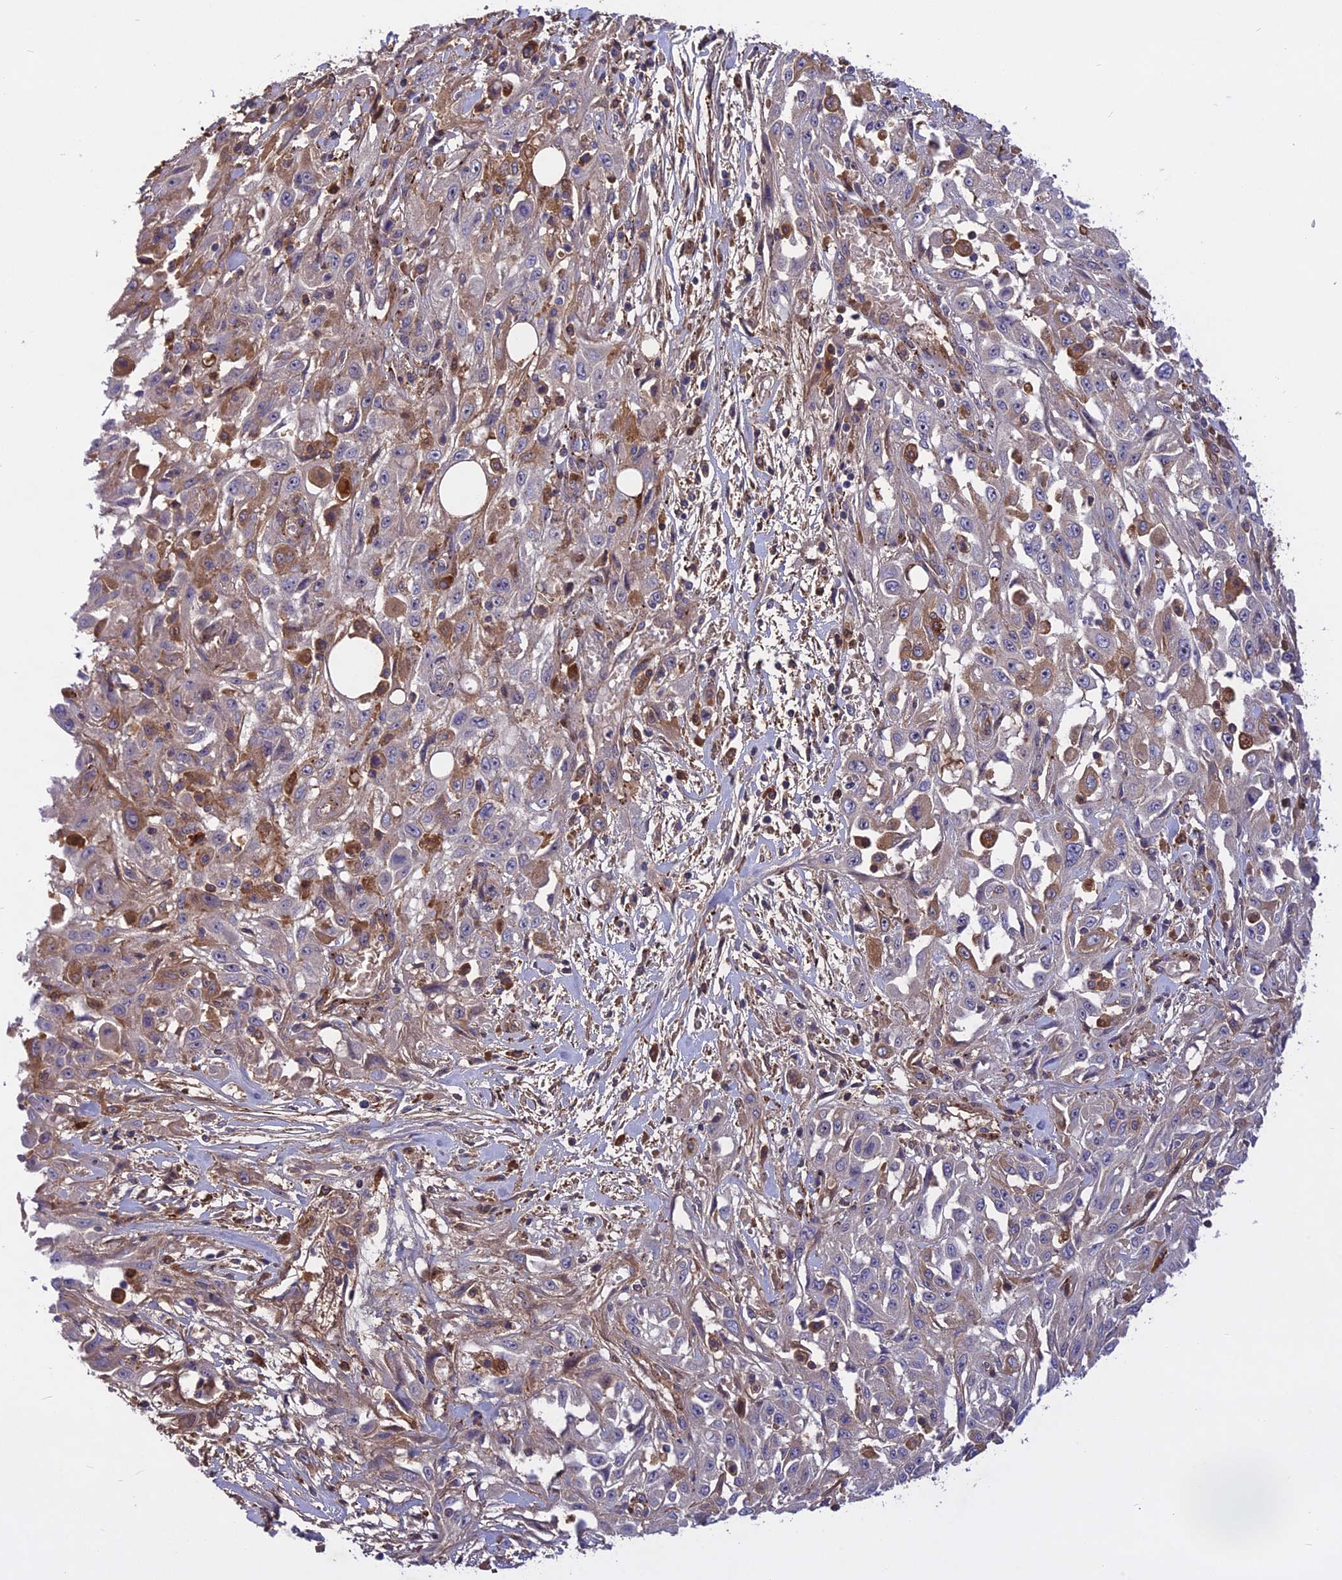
{"staining": {"intensity": "moderate", "quantity": "<25%", "location": "cytoplasmic/membranous"}, "tissue": "skin cancer", "cell_type": "Tumor cells", "image_type": "cancer", "snomed": [{"axis": "morphology", "description": "Squamous cell carcinoma, NOS"}, {"axis": "morphology", "description": "Squamous cell carcinoma, metastatic, NOS"}, {"axis": "topography", "description": "Skin"}, {"axis": "topography", "description": "Lymph node"}], "caption": "This photomicrograph reveals immunohistochemistry staining of human skin metastatic squamous cell carcinoma, with low moderate cytoplasmic/membranous staining in about <25% of tumor cells.", "gene": "ADO", "patient": {"sex": "male", "age": 75}}